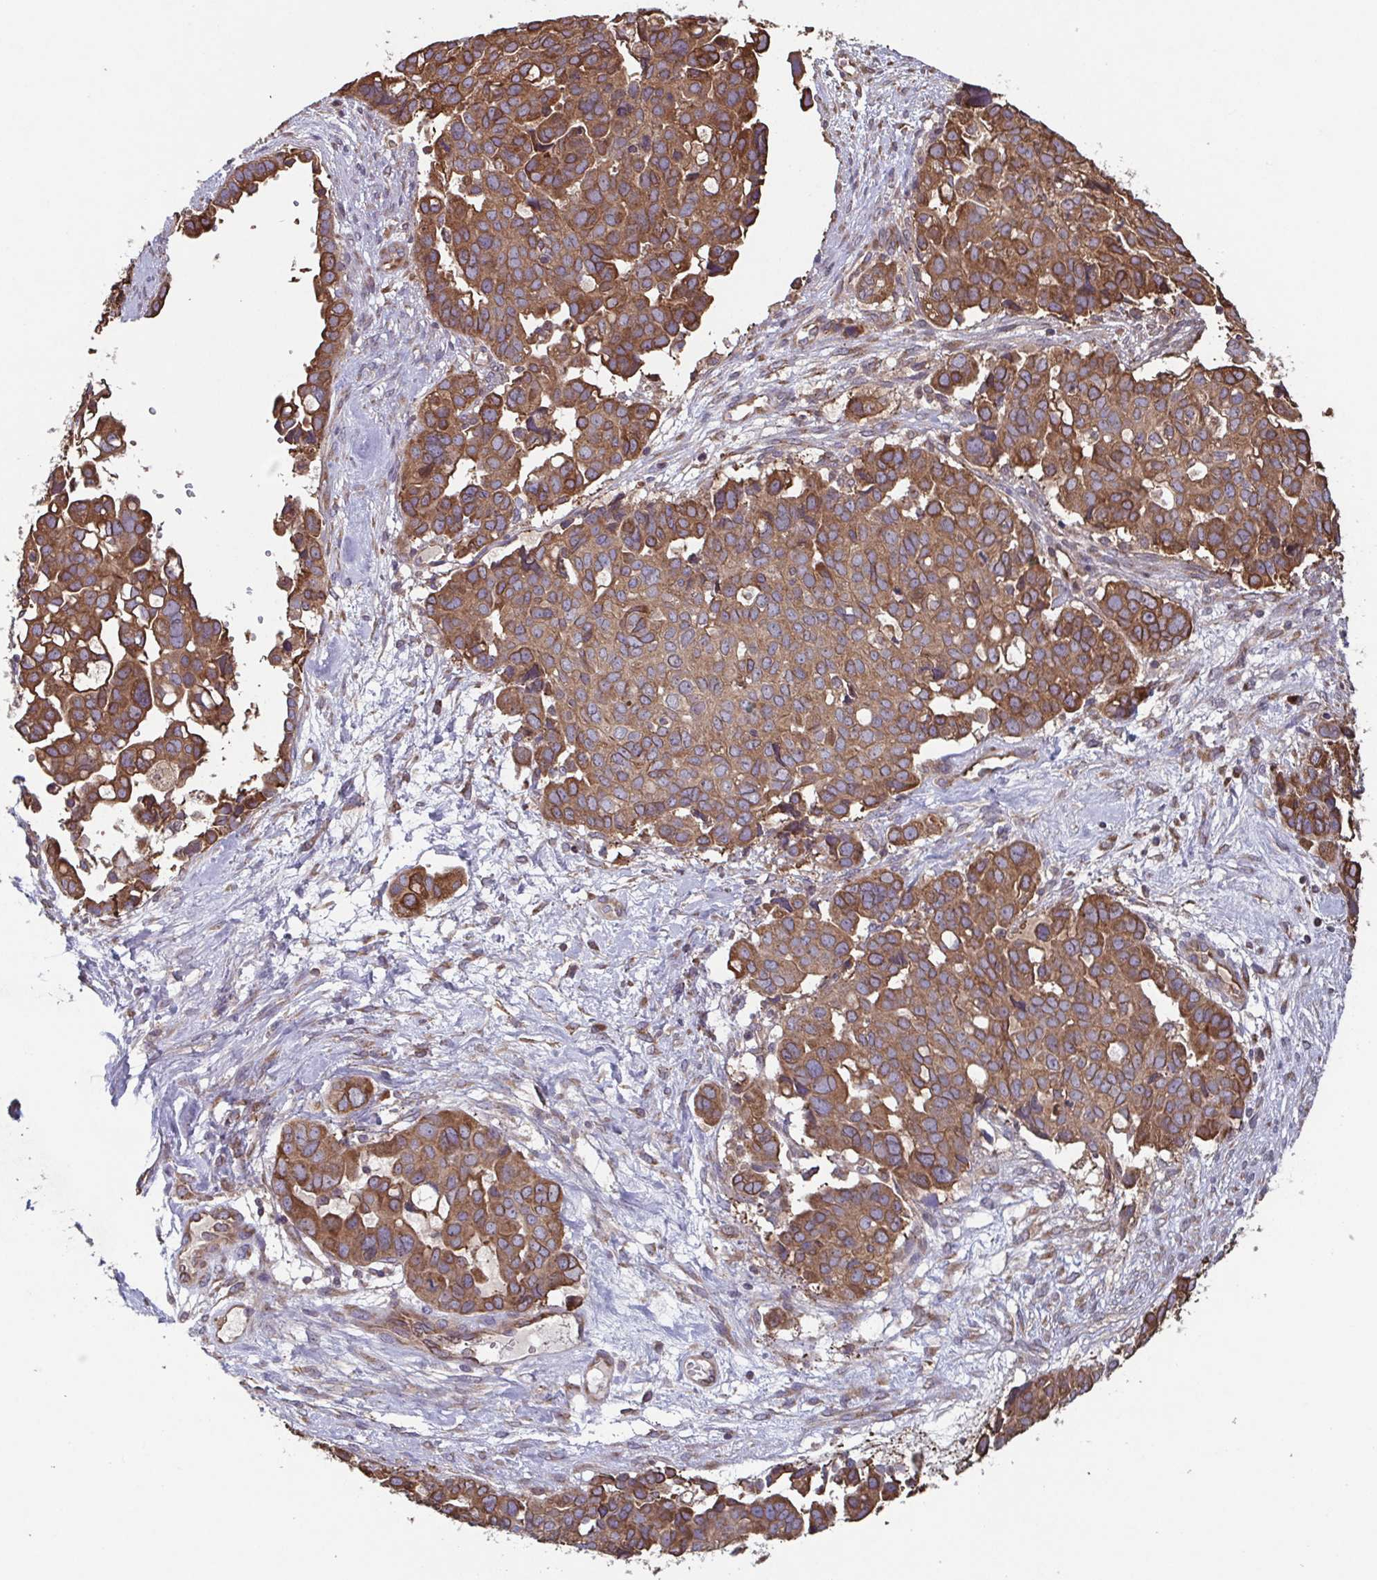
{"staining": {"intensity": "strong", "quantity": ">75%", "location": "cytoplasmic/membranous"}, "tissue": "ovarian cancer", "cell_type": "Tumor cells", "image_type": "cancer", "snomed": [{"axis": "morphology", "description": "Carcinoma, endometroid"}, {"axis": "topography", "description": "Ovary"}], "caption": "High-power microscopy captured an immunohistochemistry histopathology image of ovarian endometroid carcinoma, revealing strong cytoplasmic/membranous expression in approximately >75% of tumor cells. (DAB (3,3'-diaminobenzidine) = brown stain, brightfield microscopy at high magnification).", "gene": "COPB1", "patient": {"sex": "female", "age": 78}}